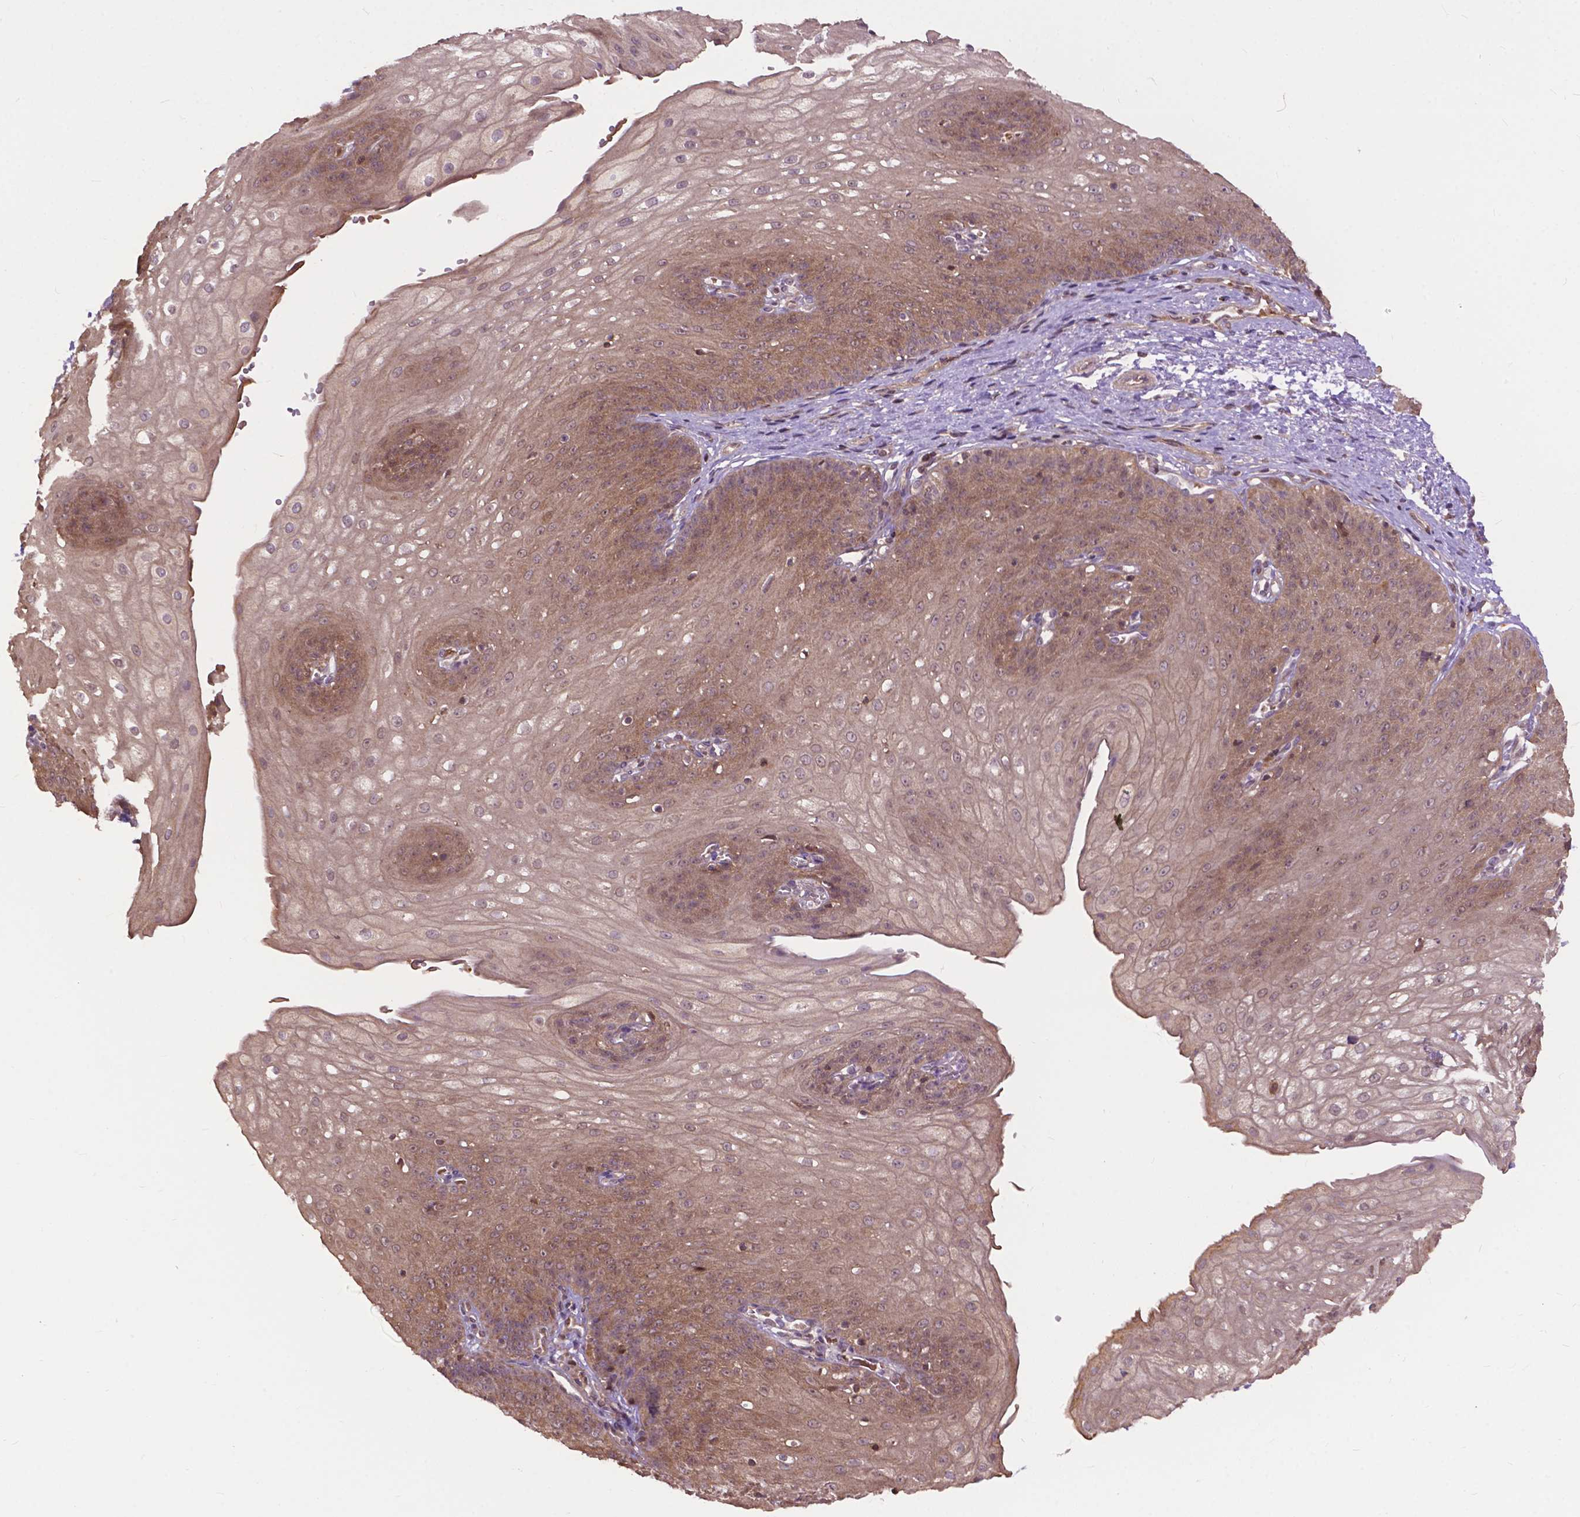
{"staining": {"intensity": "moderate", "quantity": ">75%", "location": "cytoplasmic/membranous"}, "tissue": "esophagus", "cell_type": "Squamous epithelial cells", "image_type": "normal", "snomed": [{"axis": "morphology", "description": "Normal tissue, NOS"}, {"axis": "topography", "description": "Esophagus"}], "caption": "Esophagus stained with DAB IHC exhibits medium levels of moderate cytoplasmic/membranous staining in approximately >75% of squamous epithelial cells.", "gene": "CHMP4A", "patient": {"sex": "male", "age": 71}}